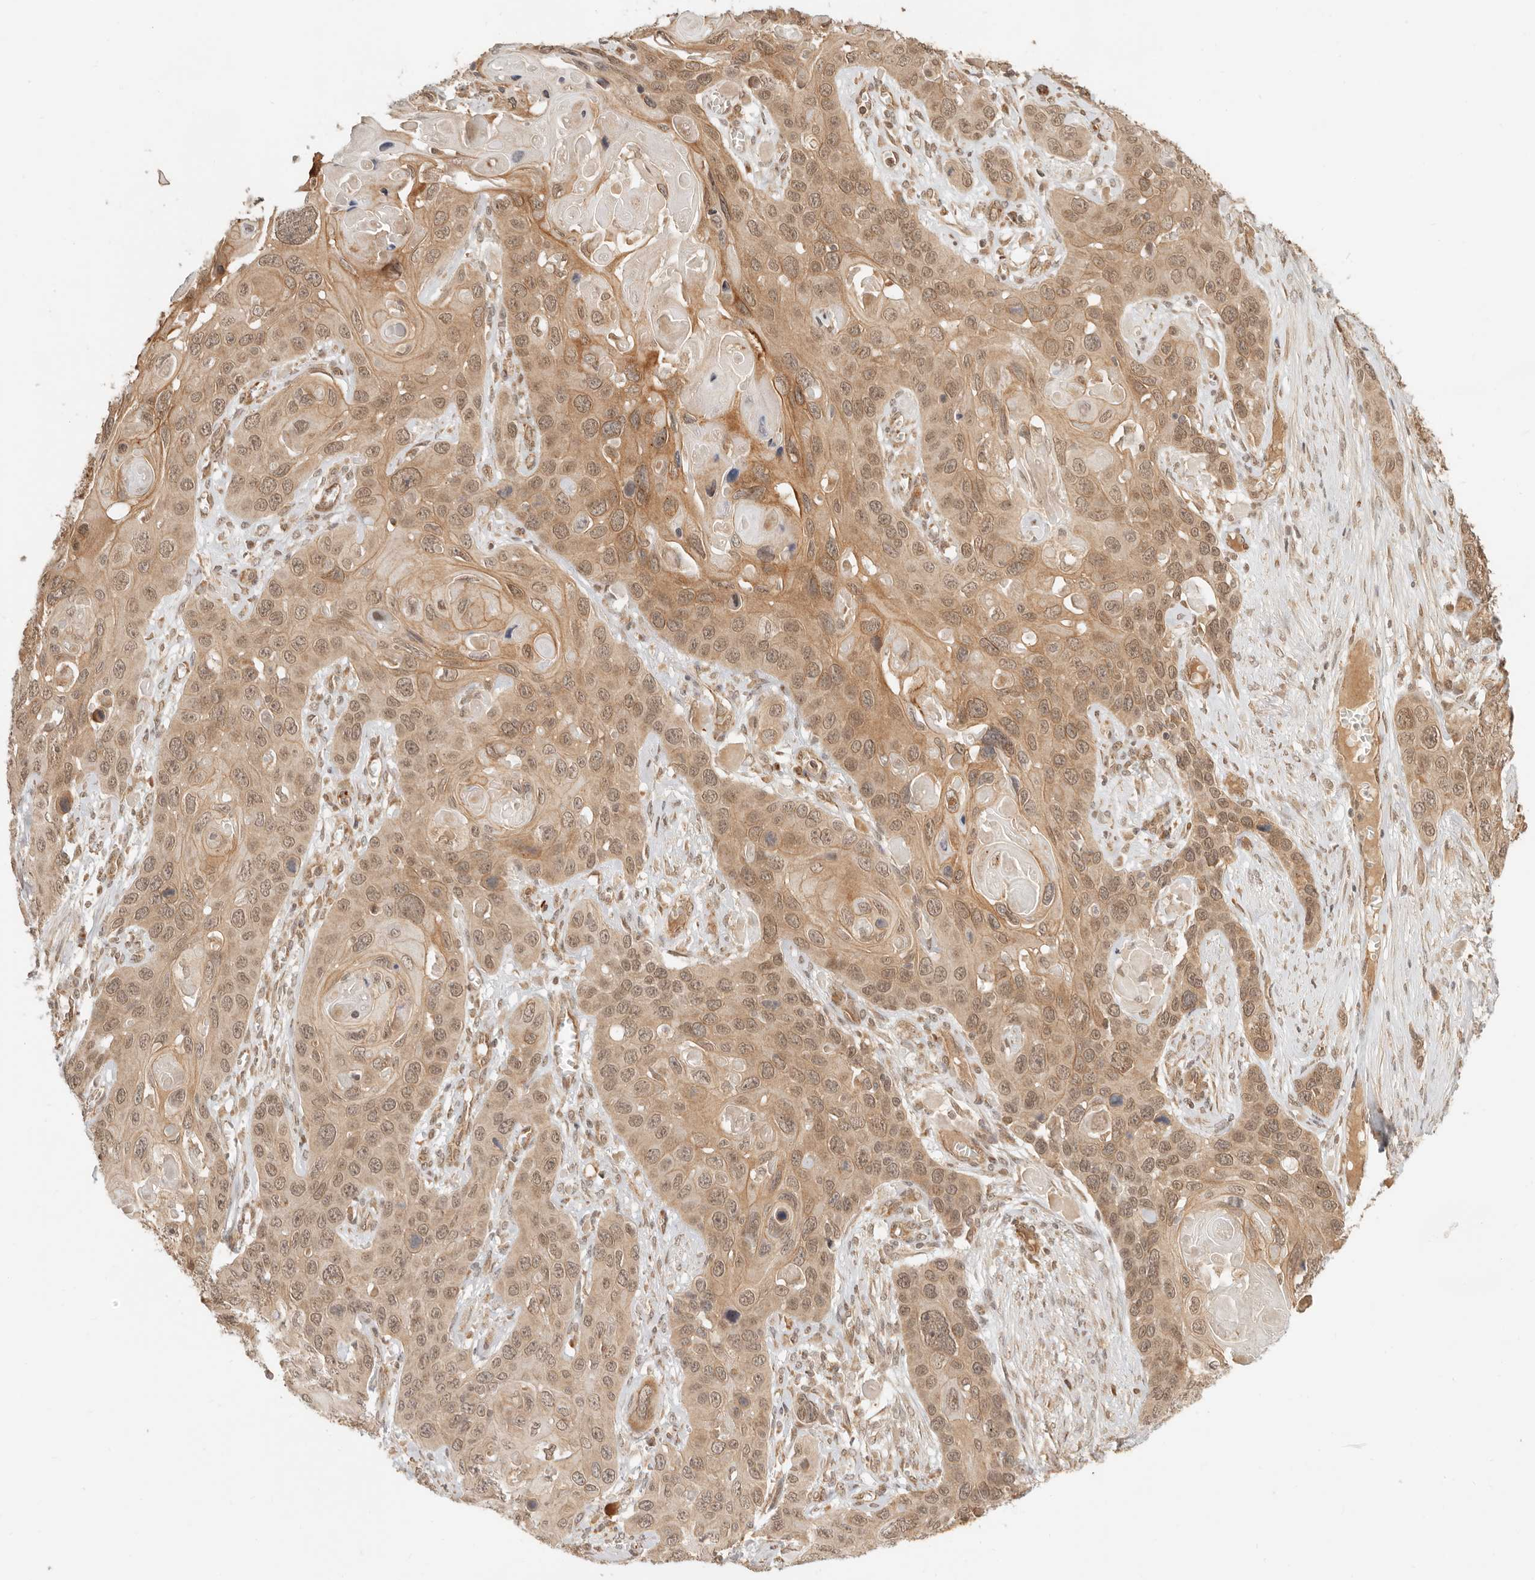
{"staining": {"intensity": "moderate", "quantity": ">75%", "location": "cytoplasmic/membranous,nuclear"}, "tissue": "skin cancer", "cell_type": "Tumor cells", "image_type": "cancer", "snomed": [{"axis": "morphology", "description": "Squamous cell carcinoma, NOS"}, {"axis": "topography", "description": "Skin"}], "caption": "Brown immunohistochemical staining in skin squamous cell carcinoma demonstrates moderate cytoplasmic/membranous and nuclear staining in approximately >75% of tumor cells. (IHC, brightfield microscopy, high magnification).", "gene": "BAALC", "patient": {"sex": "male", "age": 55}}